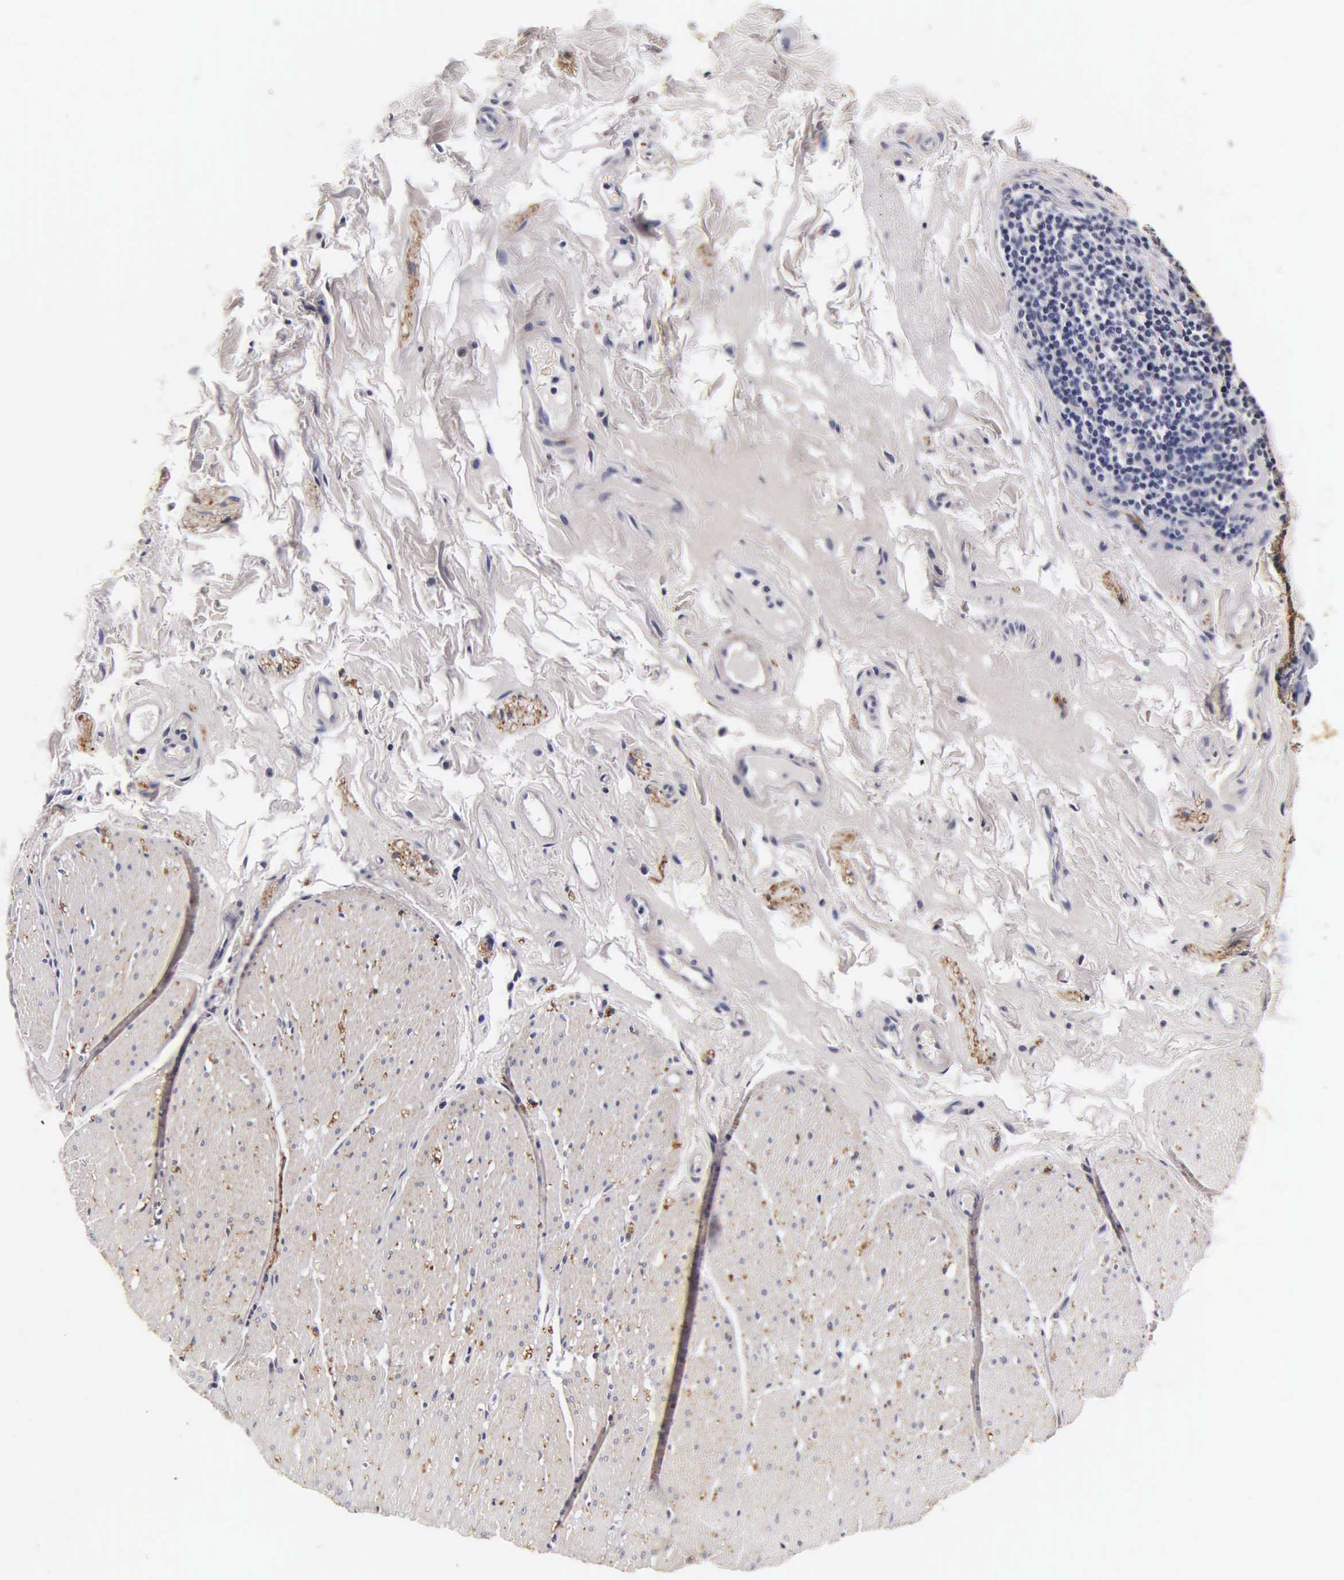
{"staining": {"intensity": "negative", "quantity": "none", "location": "none"}, "tissue": "adipose tissue", "cell_type": "Adipocytes", "image_type": "normal", "snomed": [{"axis": "morphology", "description": "Normal tissue, NOS"}, {"axis": "topography", "description": "Duodenum"}], "caption": "IHC histopathology image of unremarkable adipose tissue: human adipose tissue stained with DAB shows no significant protein staining in adipocytes.", "gene": "ENO2", "patient": {"sex": "male", "age": 63}}